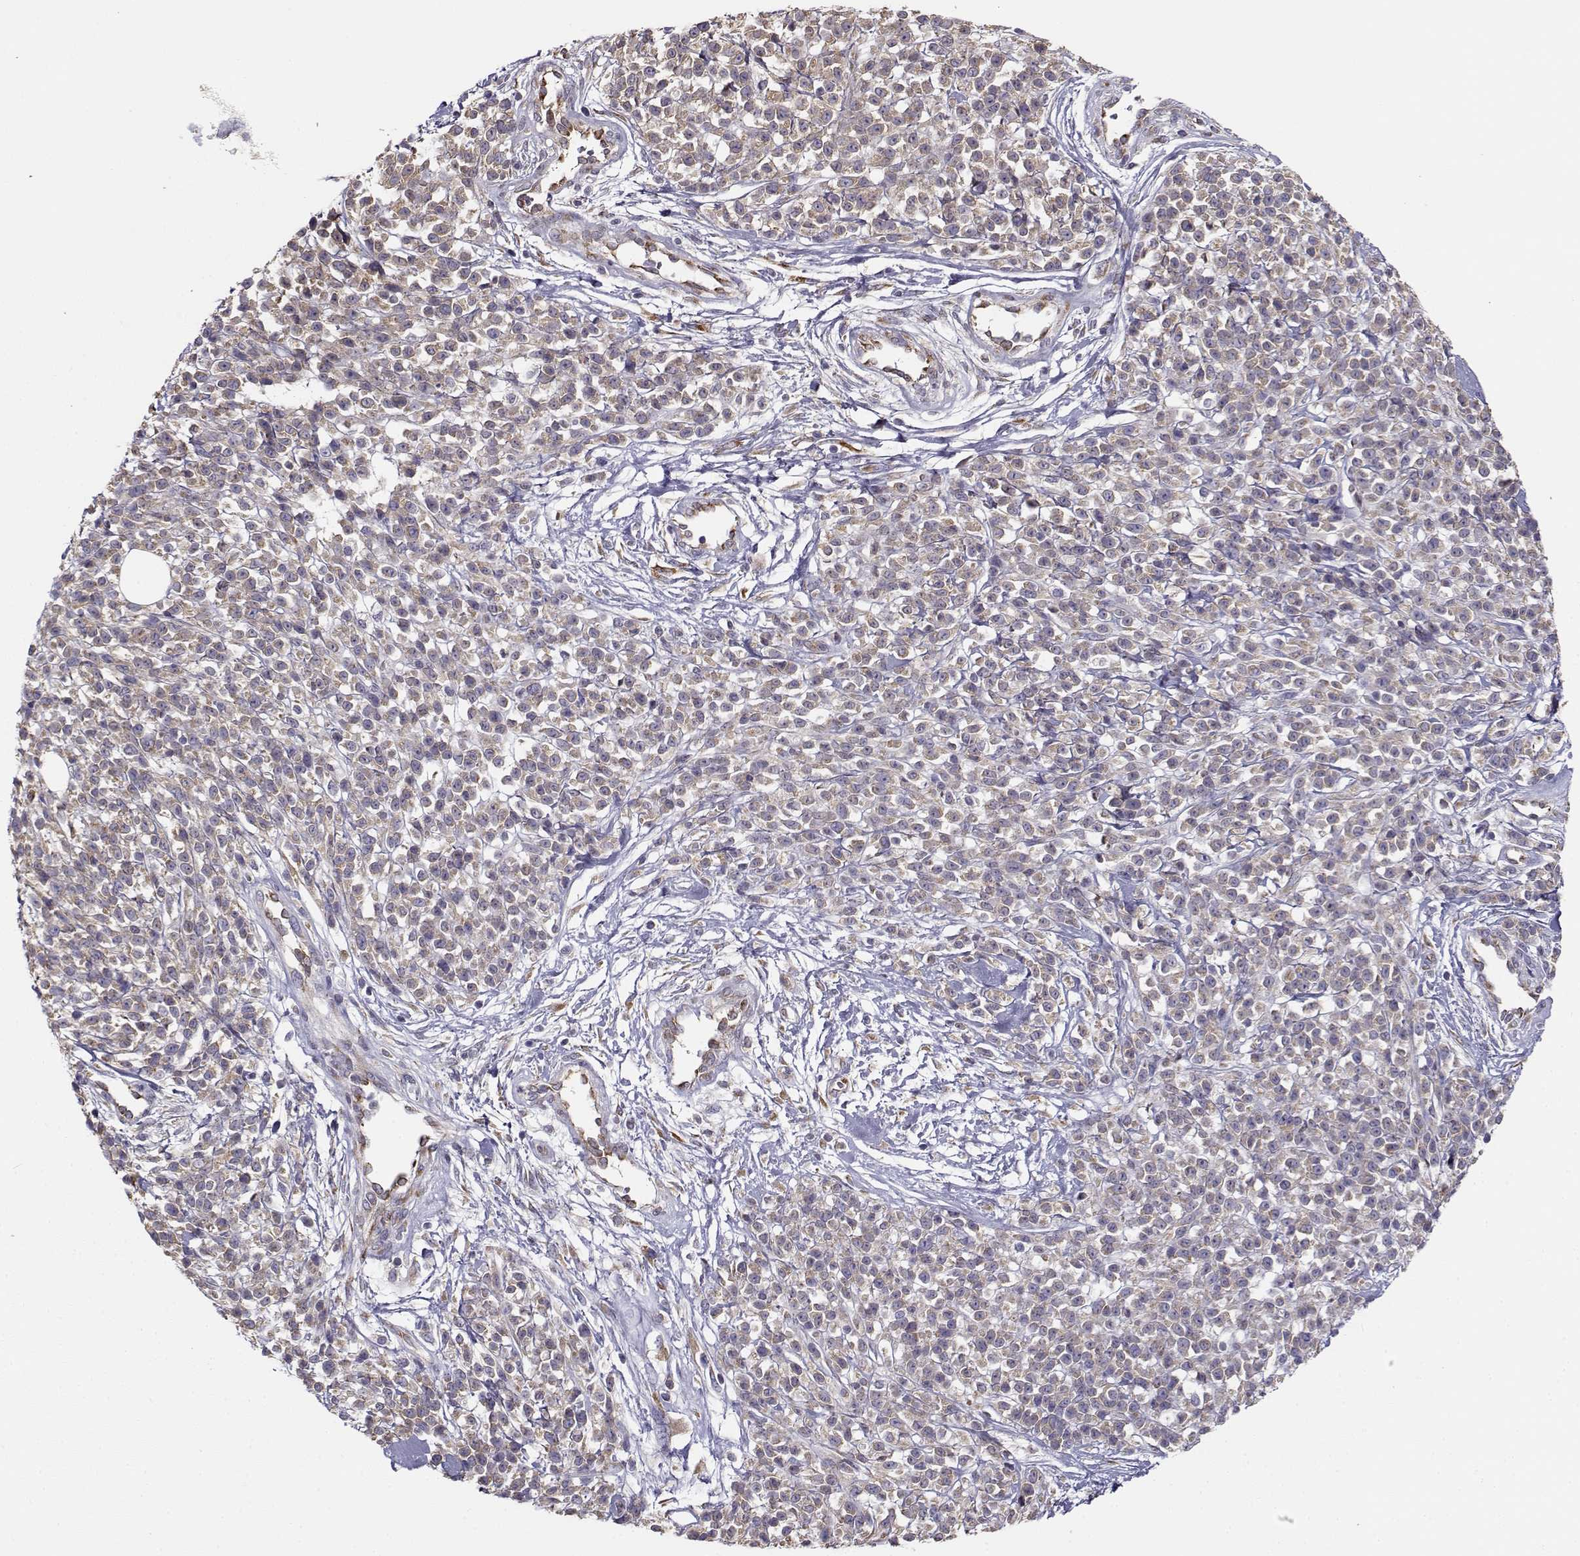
{"staining": {"intensity": "weak", "quantity": ">75%", "location": "cytoplasmic/membranous"}, "tissue": "melanoma", "cell_type": "Tumor cells", "image_type": "cancer", "snomed": [{"axis": "morphology", "description": "Malignant melanoma, NOS"}, {"axis": "topography", "description": "Skin"}, {"axis": "topography", "description": "Skin of trunk"}], "caption": "Immunohistochemical staining of melanoma shows weak cytoplasmic/membranous protein staining in approximately >75% of tumor cells.", "gene": "BEND6", "patient": {"sex": "male", "age": 74}}